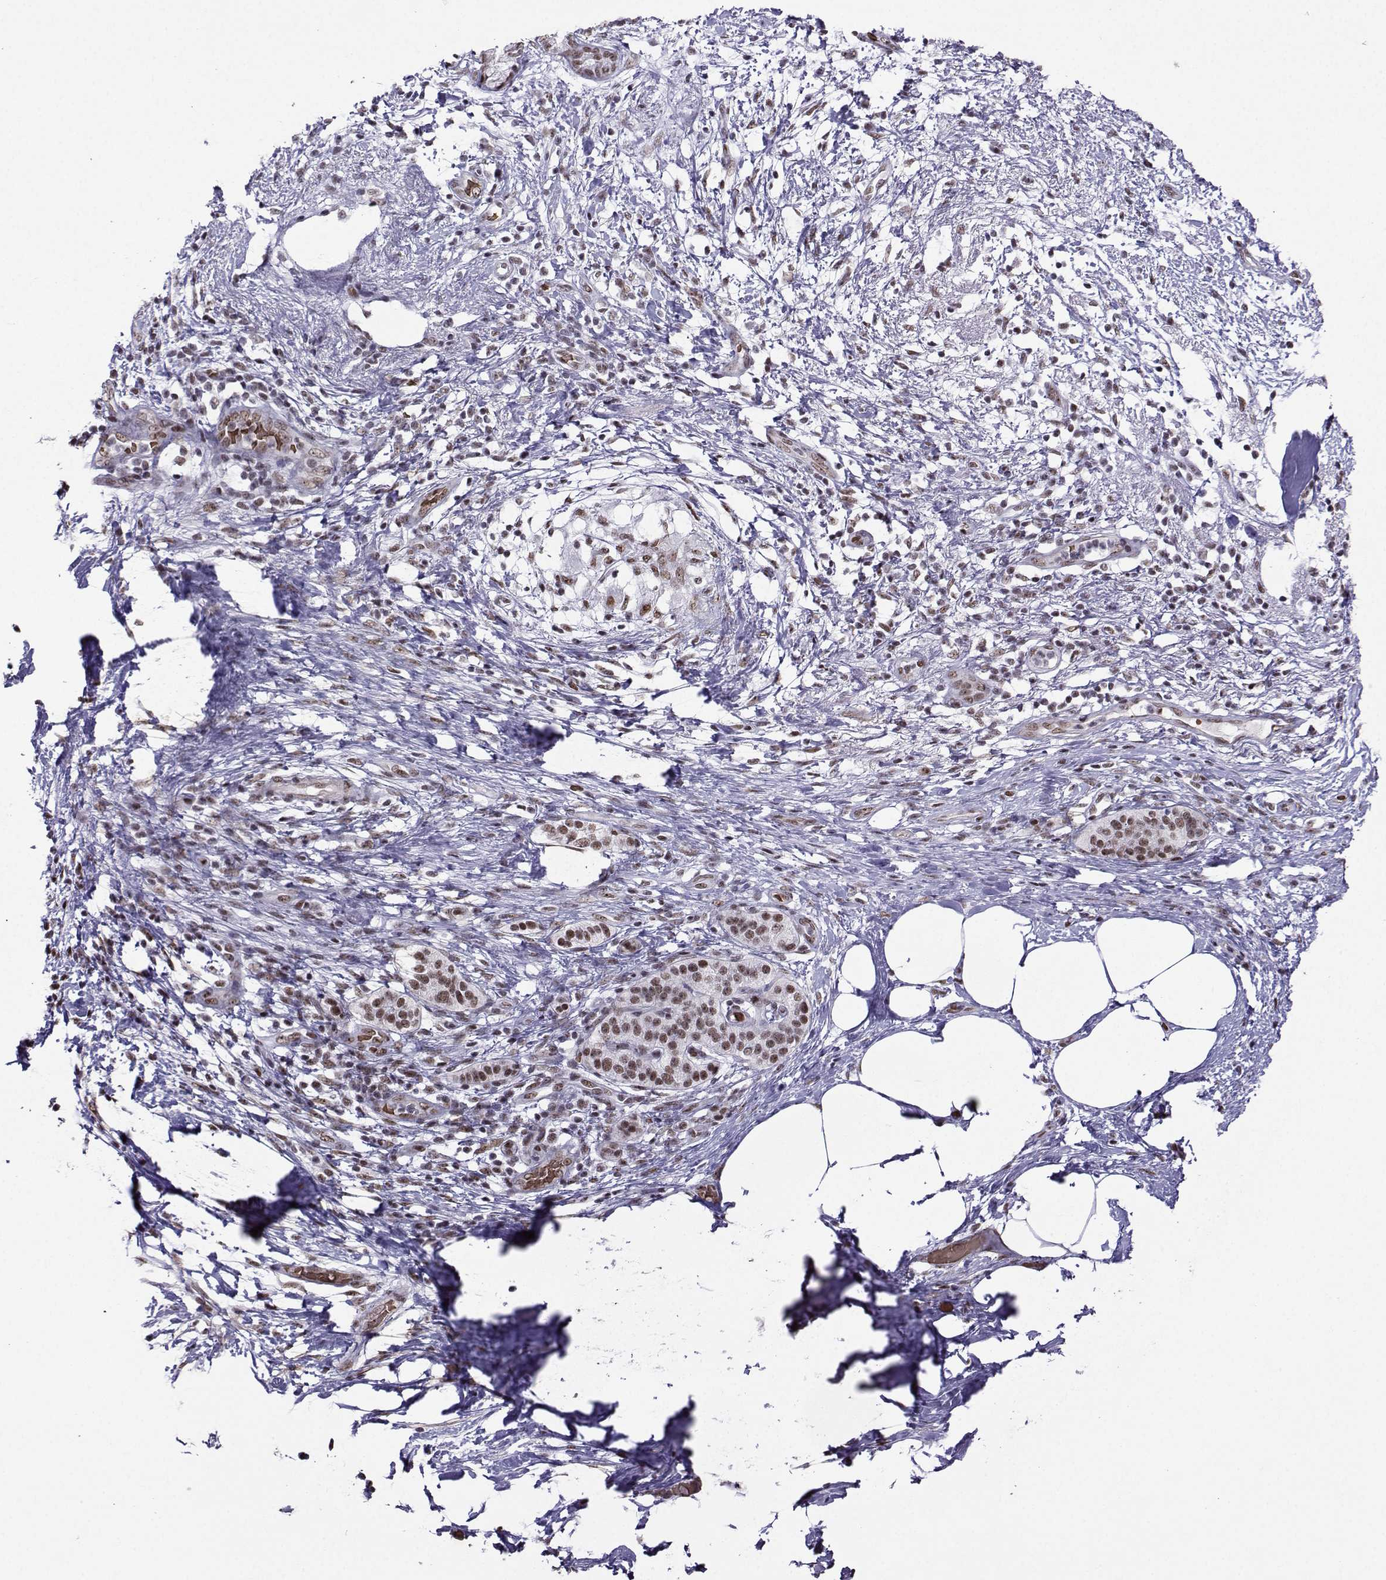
{"staining": {"intensity": "moderate", "quantity": ">75%", "location": "nuclear"}, "tissue": "pancreatic cancer", "cell_type": "Tumor cells", "image_type": "cancer", "snomed": [{"axis": "morphology", "description": "Adenocarcinoma, NOS"}, {"axis": "topography", "description": "Pancreas"}], "caption": "A micrograph of human pancreatic cancer stained for a protein displays moderate nuclear brown staining in tumor cells.", "gene": "CCNK", "patient": {"sex": "female", "age": 72}}